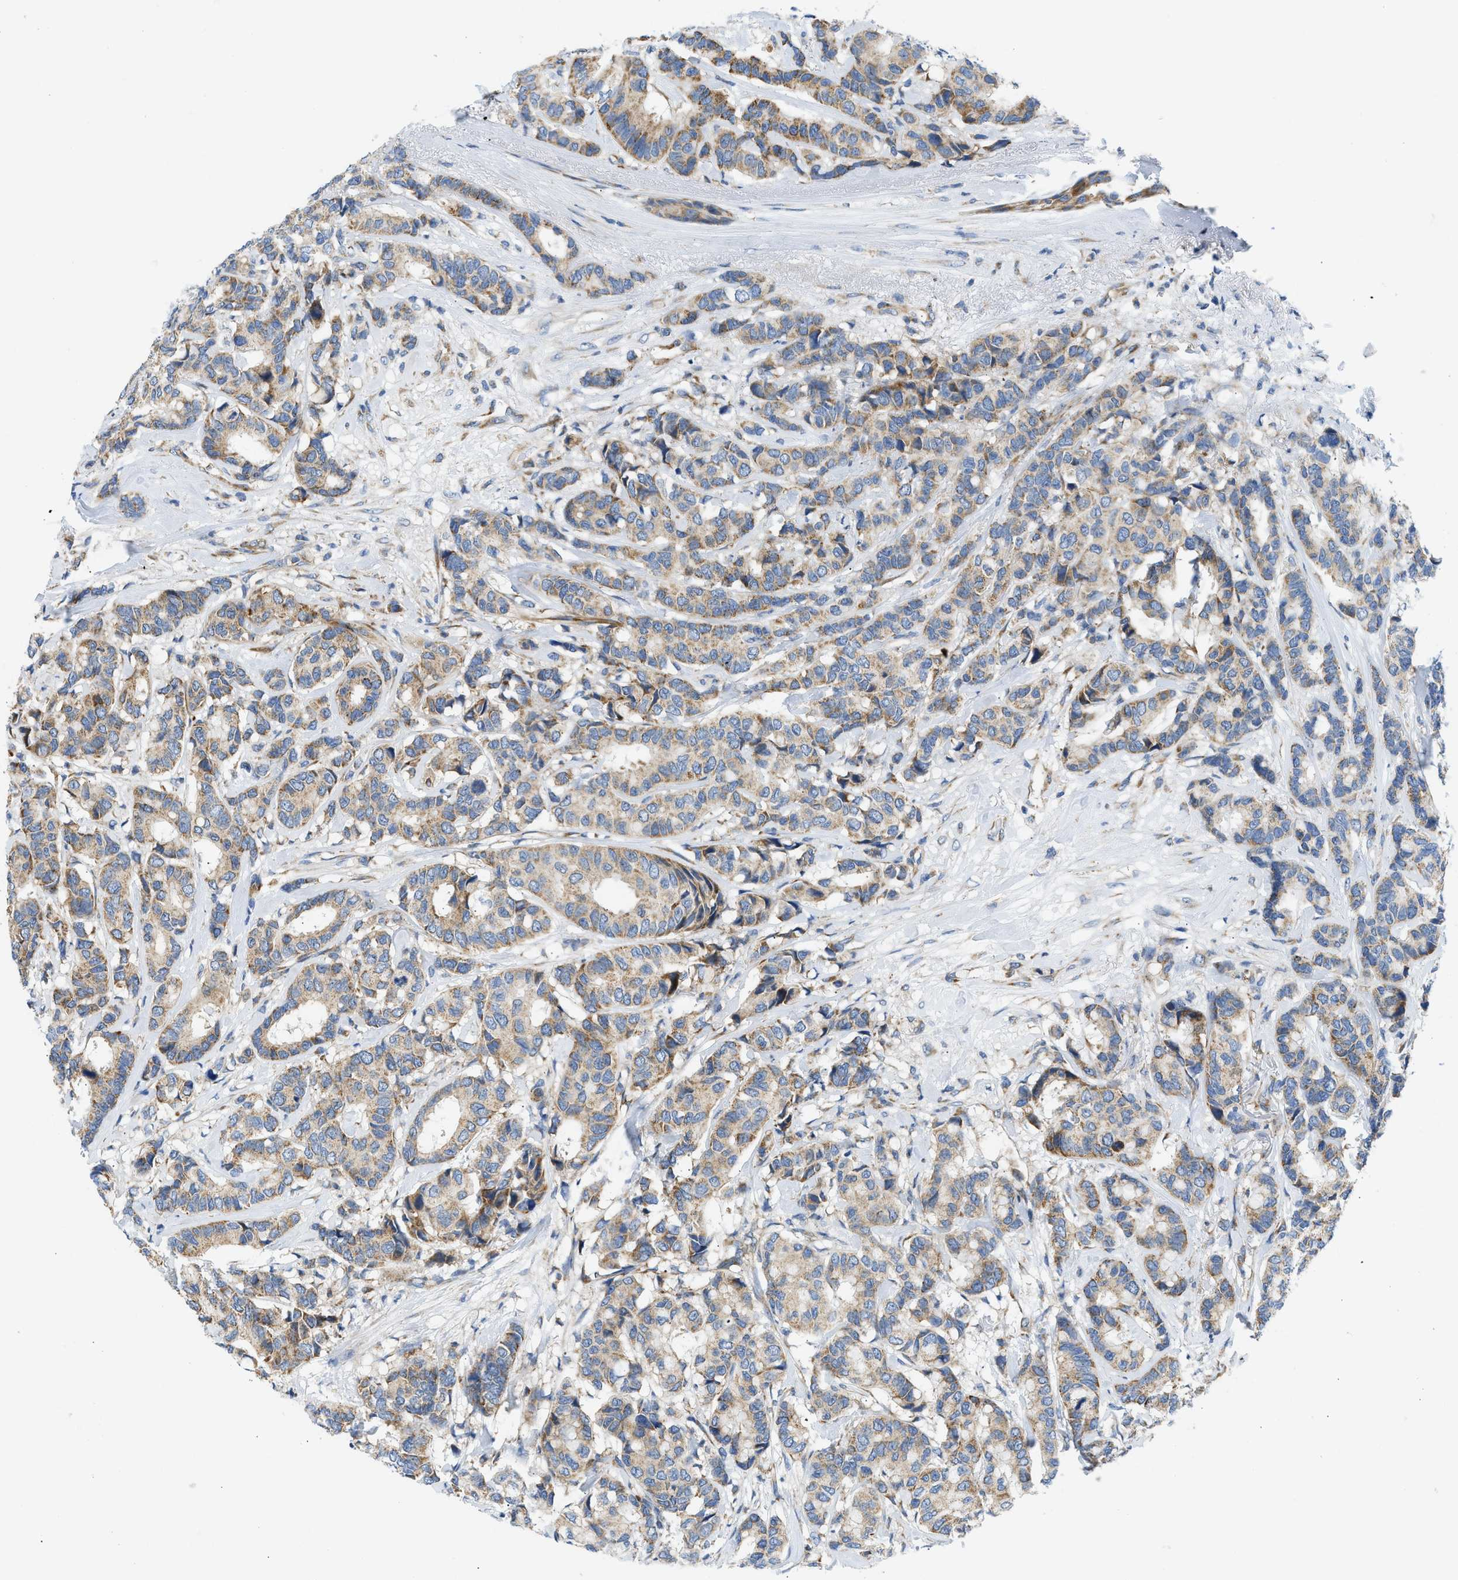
{"staining": {"intensity": "moderate", "quantity": ">75%", "location": "cytoplasmic/membranous"}, "tissue": "breast cancer", "cell_type": "Tumor cells", "image_type": "cancer", "snomed": [{"axis": "morphology", "description": "Duct carcinoma"}, {"axis": "topography", "description": "Breast"}], "caption": "Human breast intraductal carcinoma stained with a brown dye demonstrates moderate cytoplasmic/membranous positive staining in about >75% of tumor cells.", "gene": "CAMKK2", "patient": {"sex": "female", "age": 87}}